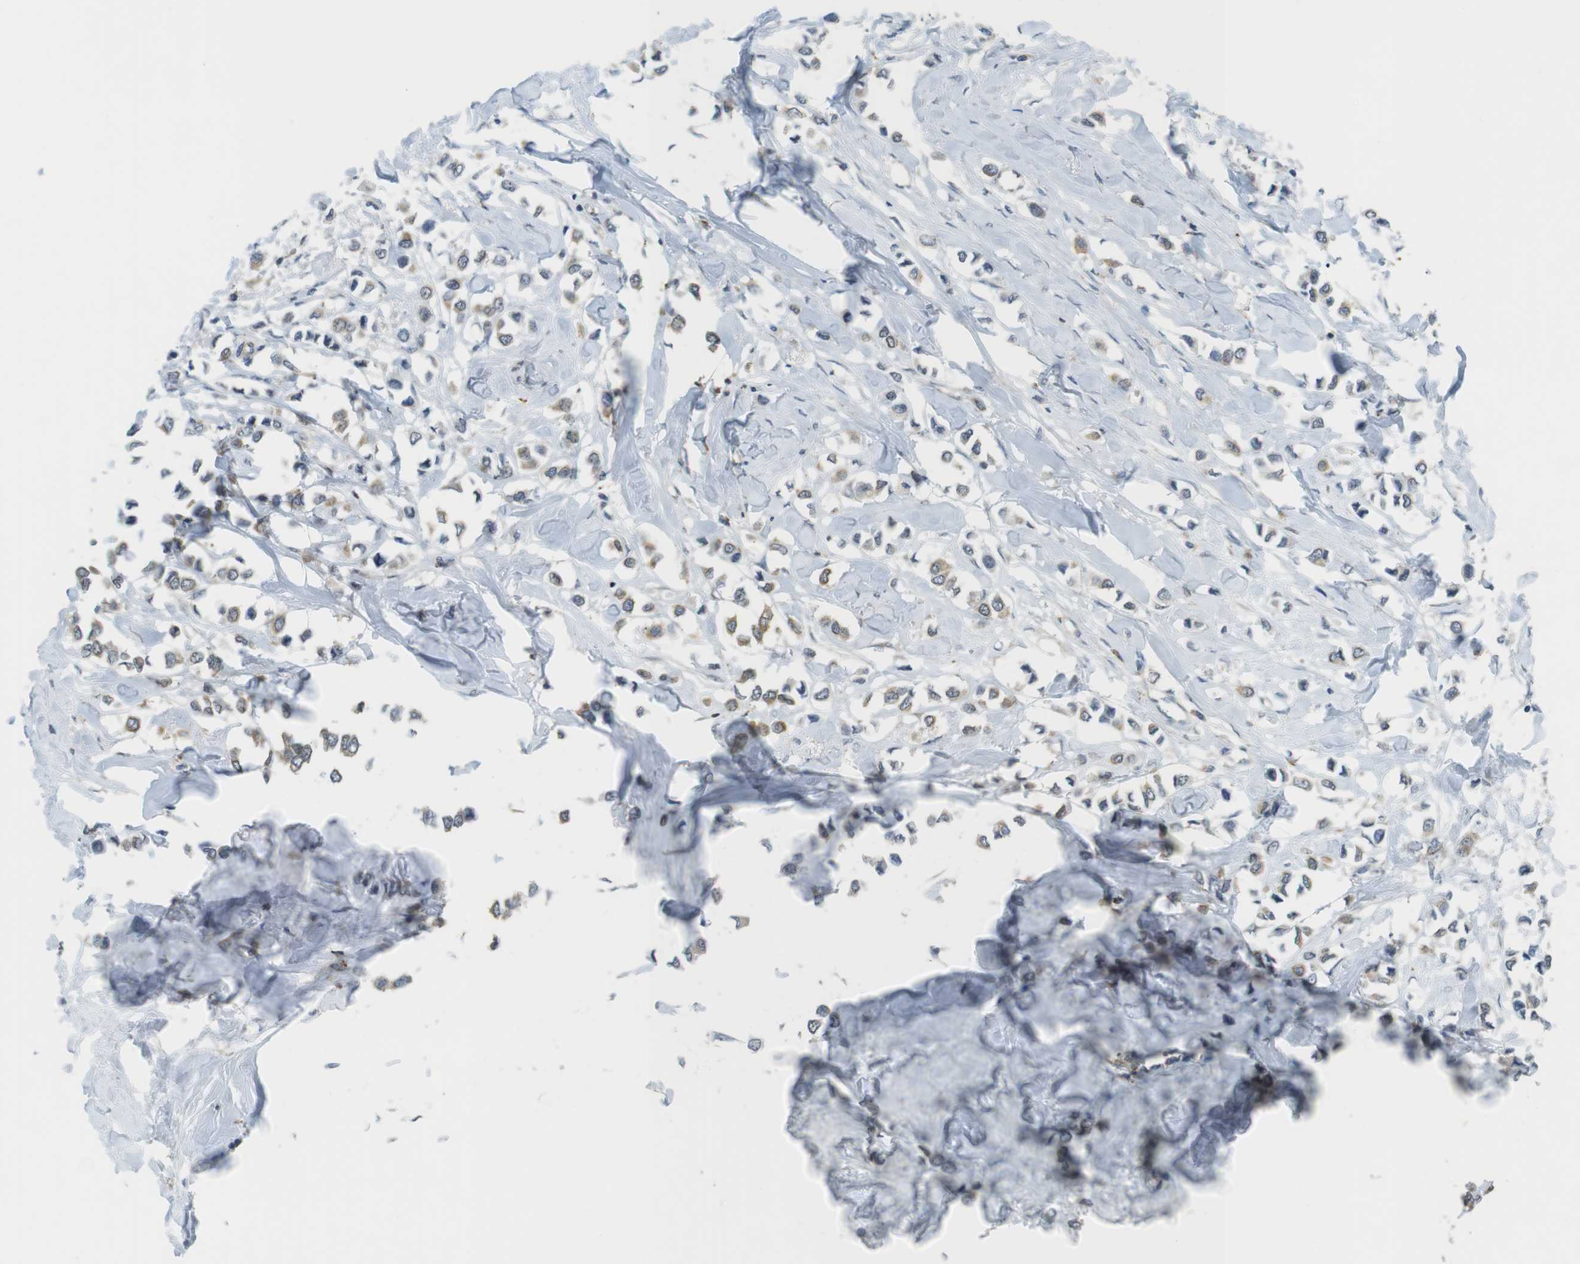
{"staining": {"intensity": "weak", "quantity": ">75%", "location": "cytoplasmic/membranous"}, "tissue": "breast cancer", "cell_type": "Tumor cells", "image_type": "cancer", "snomed": [{"axis": "morphology", "description": "Lobular carcinoma"}, {"axis": "topography", "description": "Breast"}], "caption": "There is low levels of weak cytoplasmic/membranous staining in tumor cells of breast lobular carcinoma, as demonstrated by immunohistochemical staining (brown color).", "gene": "BRI3BP", "patient": {"sex": "female", "age": 51}}